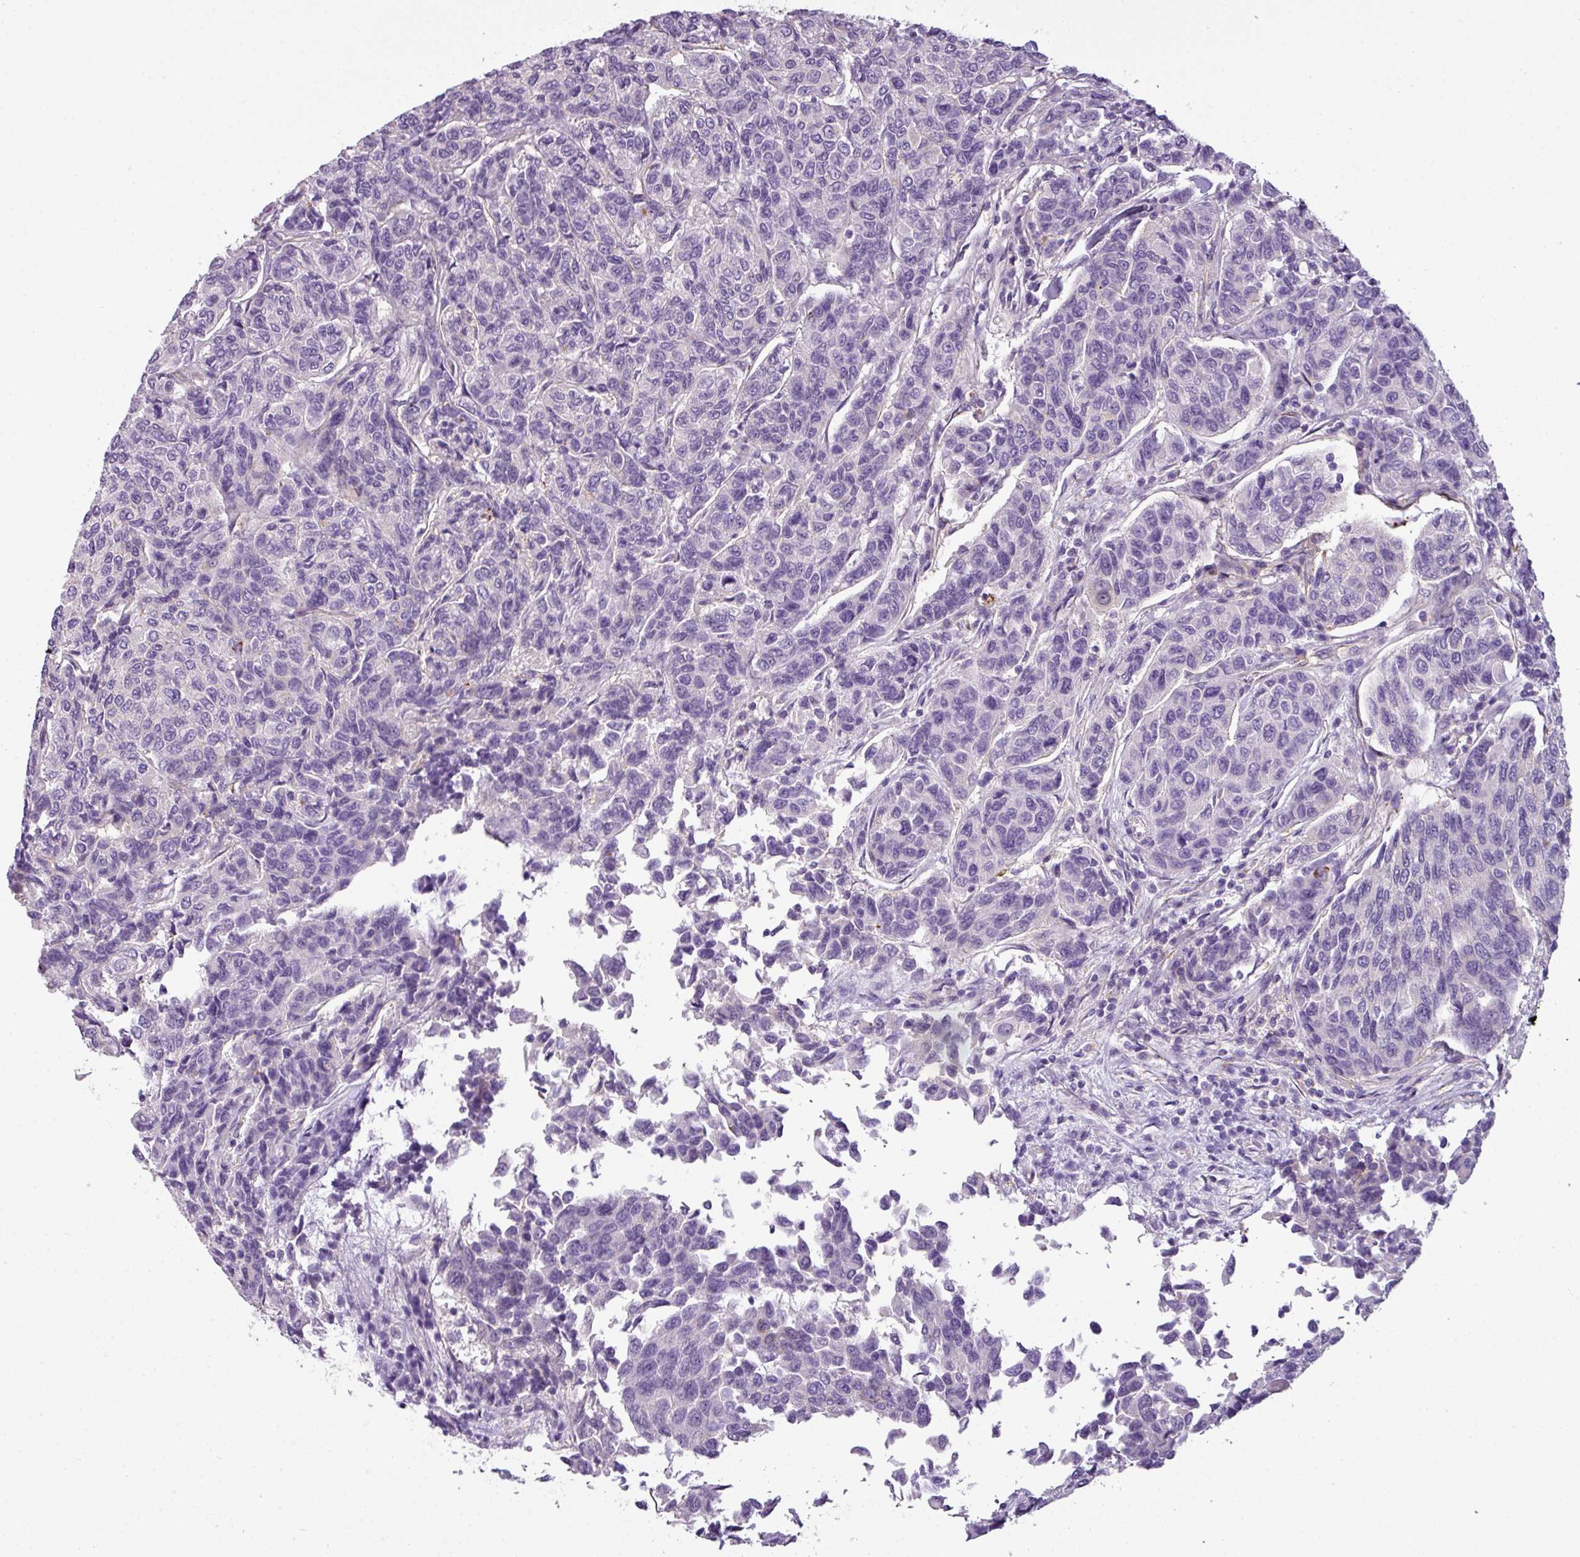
{"staining": {"intensity": "negative", "quantity": "none", "location": "none"}, "tissue": "breast cancer", "cell_type": "Tumor cells", "image_type": "cancer", "snomed": [{"axis": "morphology", "description": "Duct carcinoma"}, {"axis": "topography", "description": "Breast"}], "caption": "This is an IHC photomicrograph of breast cancer (invasive ductal carcinoma). There is no staining in tumor cells.", "gene": "TMEM178B", "patient": {"sex": "female", "age": 55}}